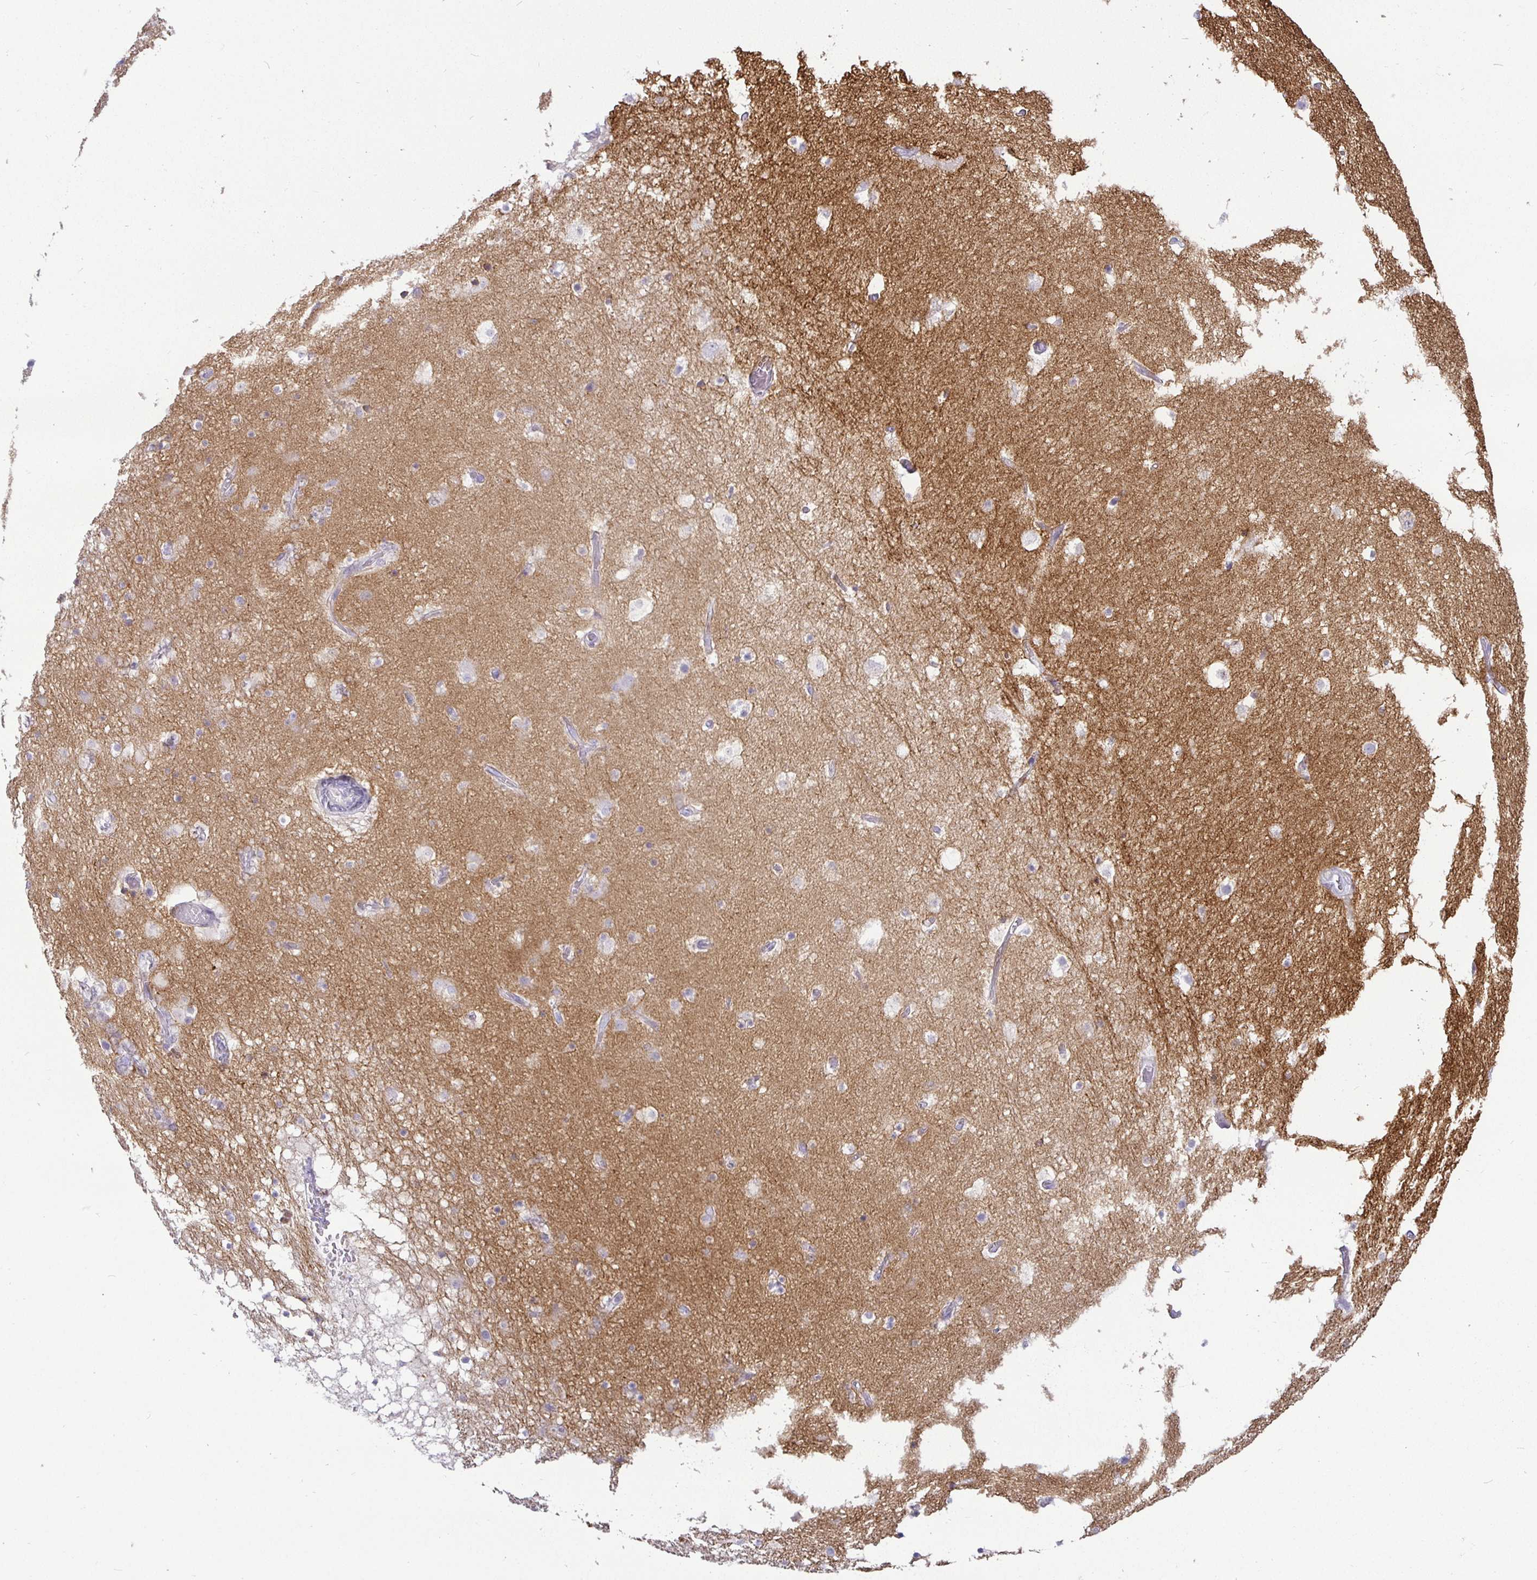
{"staining": {"intensity": "negative", "quantity": "none", "location": "none"}, "tissue": "hippocampus", "cell_type": "Glial cells", "image_type": "normal", "snomed": [{"axis": "morphology", "description": "Normal tissue, NOS"}, {"axis": "topography", "description": "Hippocampus"}], "caption": "Glial cells show no significant expression in benign hippocampus. (DAB IHC, high magnification).", "gene": "SIRPA", "patient": {"sex": "female", "age": 52}}